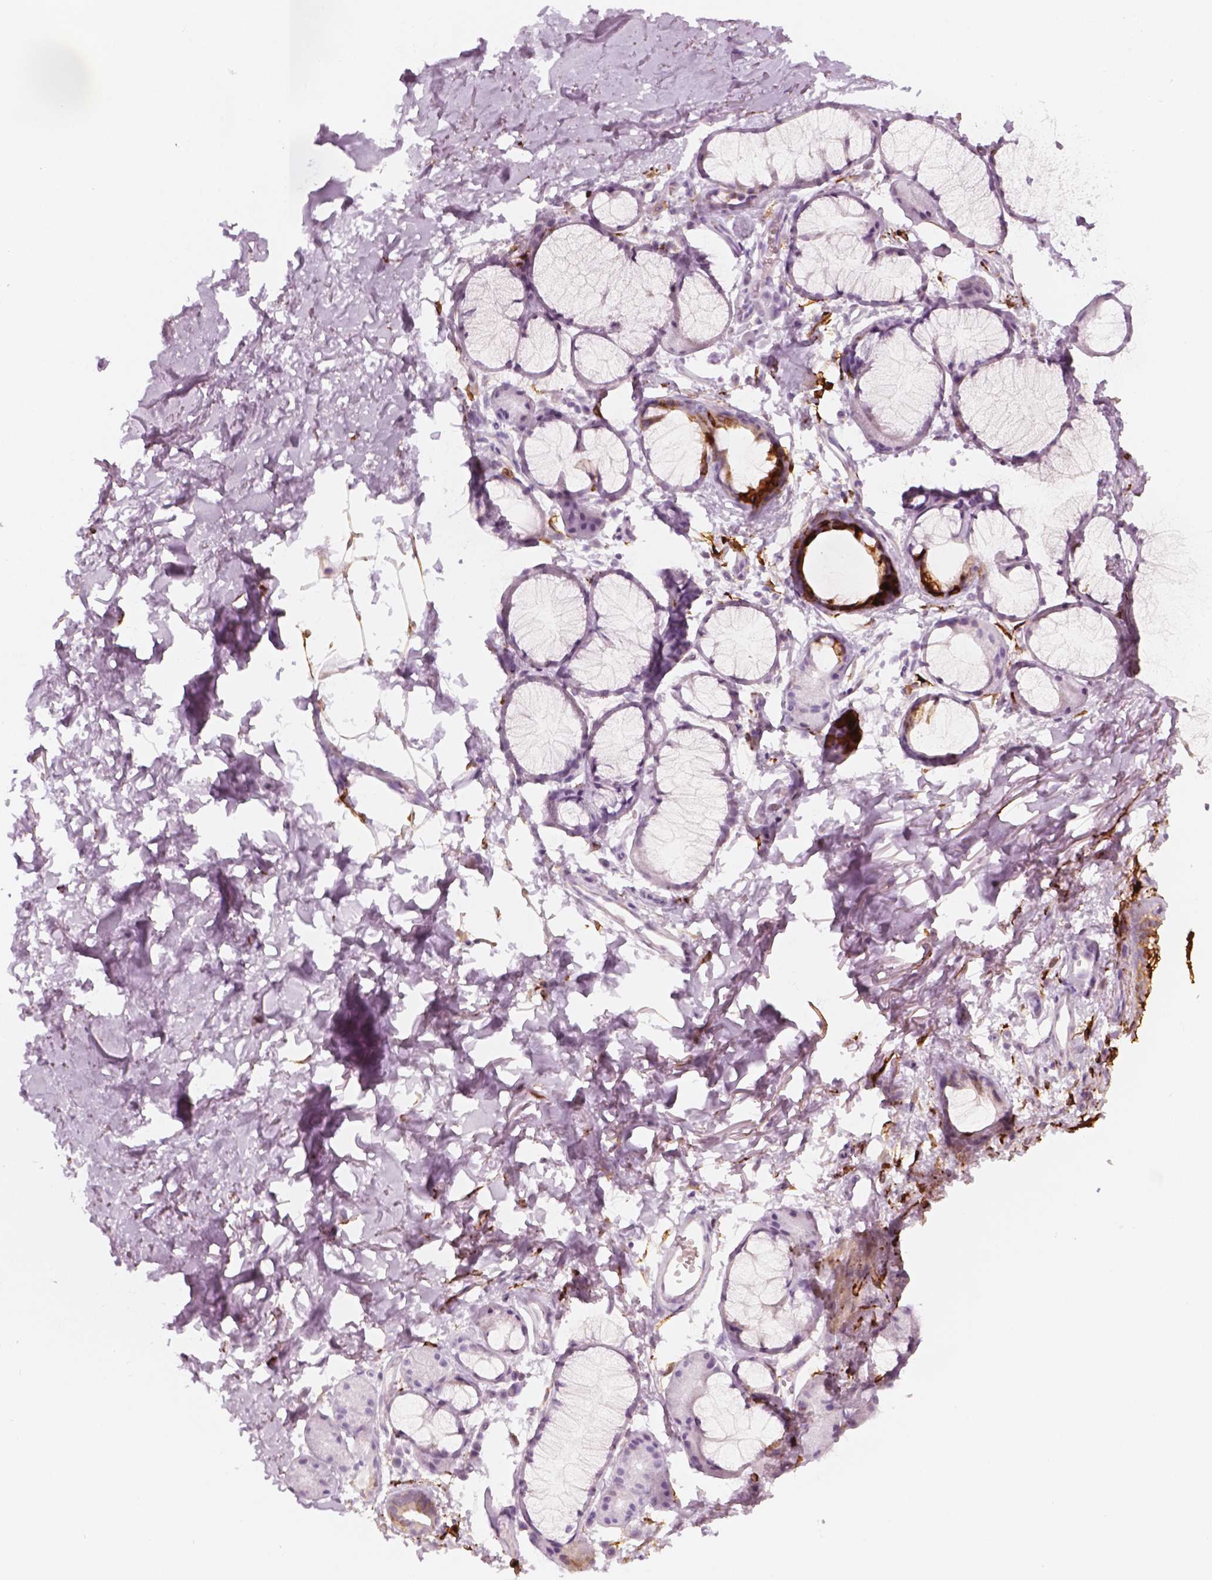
{"staining": {"intensity": "weak", "quantity": "25%-75%", "location": "cytoplasmic/membranous"}, "tissue": "adipose tissue", "cell_type": "Adipocytes", "image_type": "normal", "snomed": [{"axis": "morphology", "description": "Normal tissue, NOS"}, {"axis": "topography", "description": "Cartilage tissue"}, {"axis": "topography", "description": "Bronchus"}], "caption": "High-power microscopy captured an immunohistochemistry (IHC) image of normal adipose tissue, revealing weak cytoplasmic/membranous expression in about 25%-75% of adipocytes.", "gene": "CES1", "patient": {"sex": "female", "age": 79}}